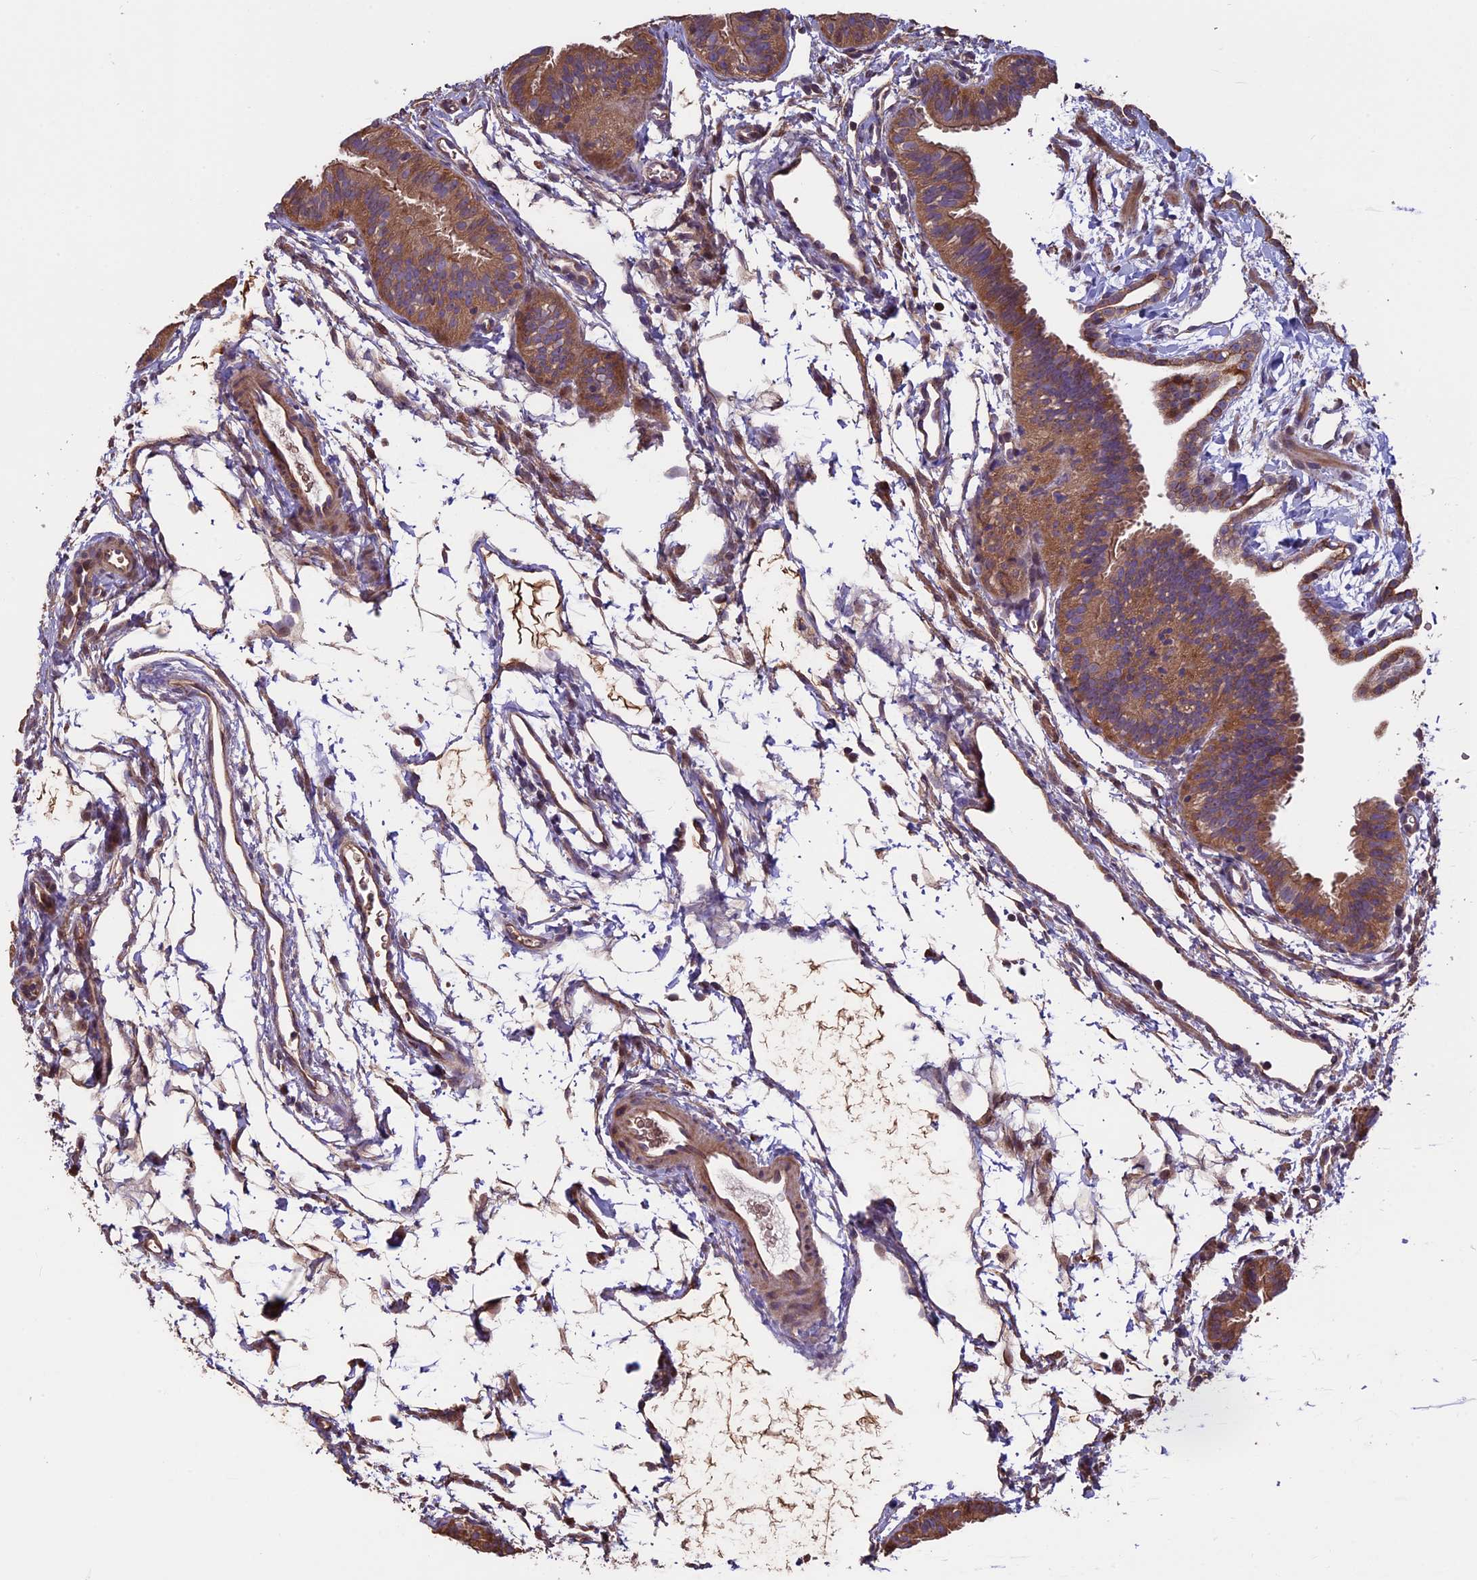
{"staining": {"intensity": "moderate", "quantity": ">75%", "location": "cytoplasmic/membranous"}, "tissue": "fallopian tube", "cell_type": "Glandular cells", "image_type": "normal", "snomed": [{"axis": "morphology", "description": "Normal tissue, NOS"}, {"axis": "topography", "description": "Fallopian tube"}], "caption": "This micrograph demonstrates normal fallopian tube stained with immunohistochemistry to label a protein in brown. The cytoplasmic/membranous of glandular cells show moderate positivity for the protein. Nuclei are counter-stained blue.", "gene": "VWA3A", "patient": {"sex": "female", "age": 35}}